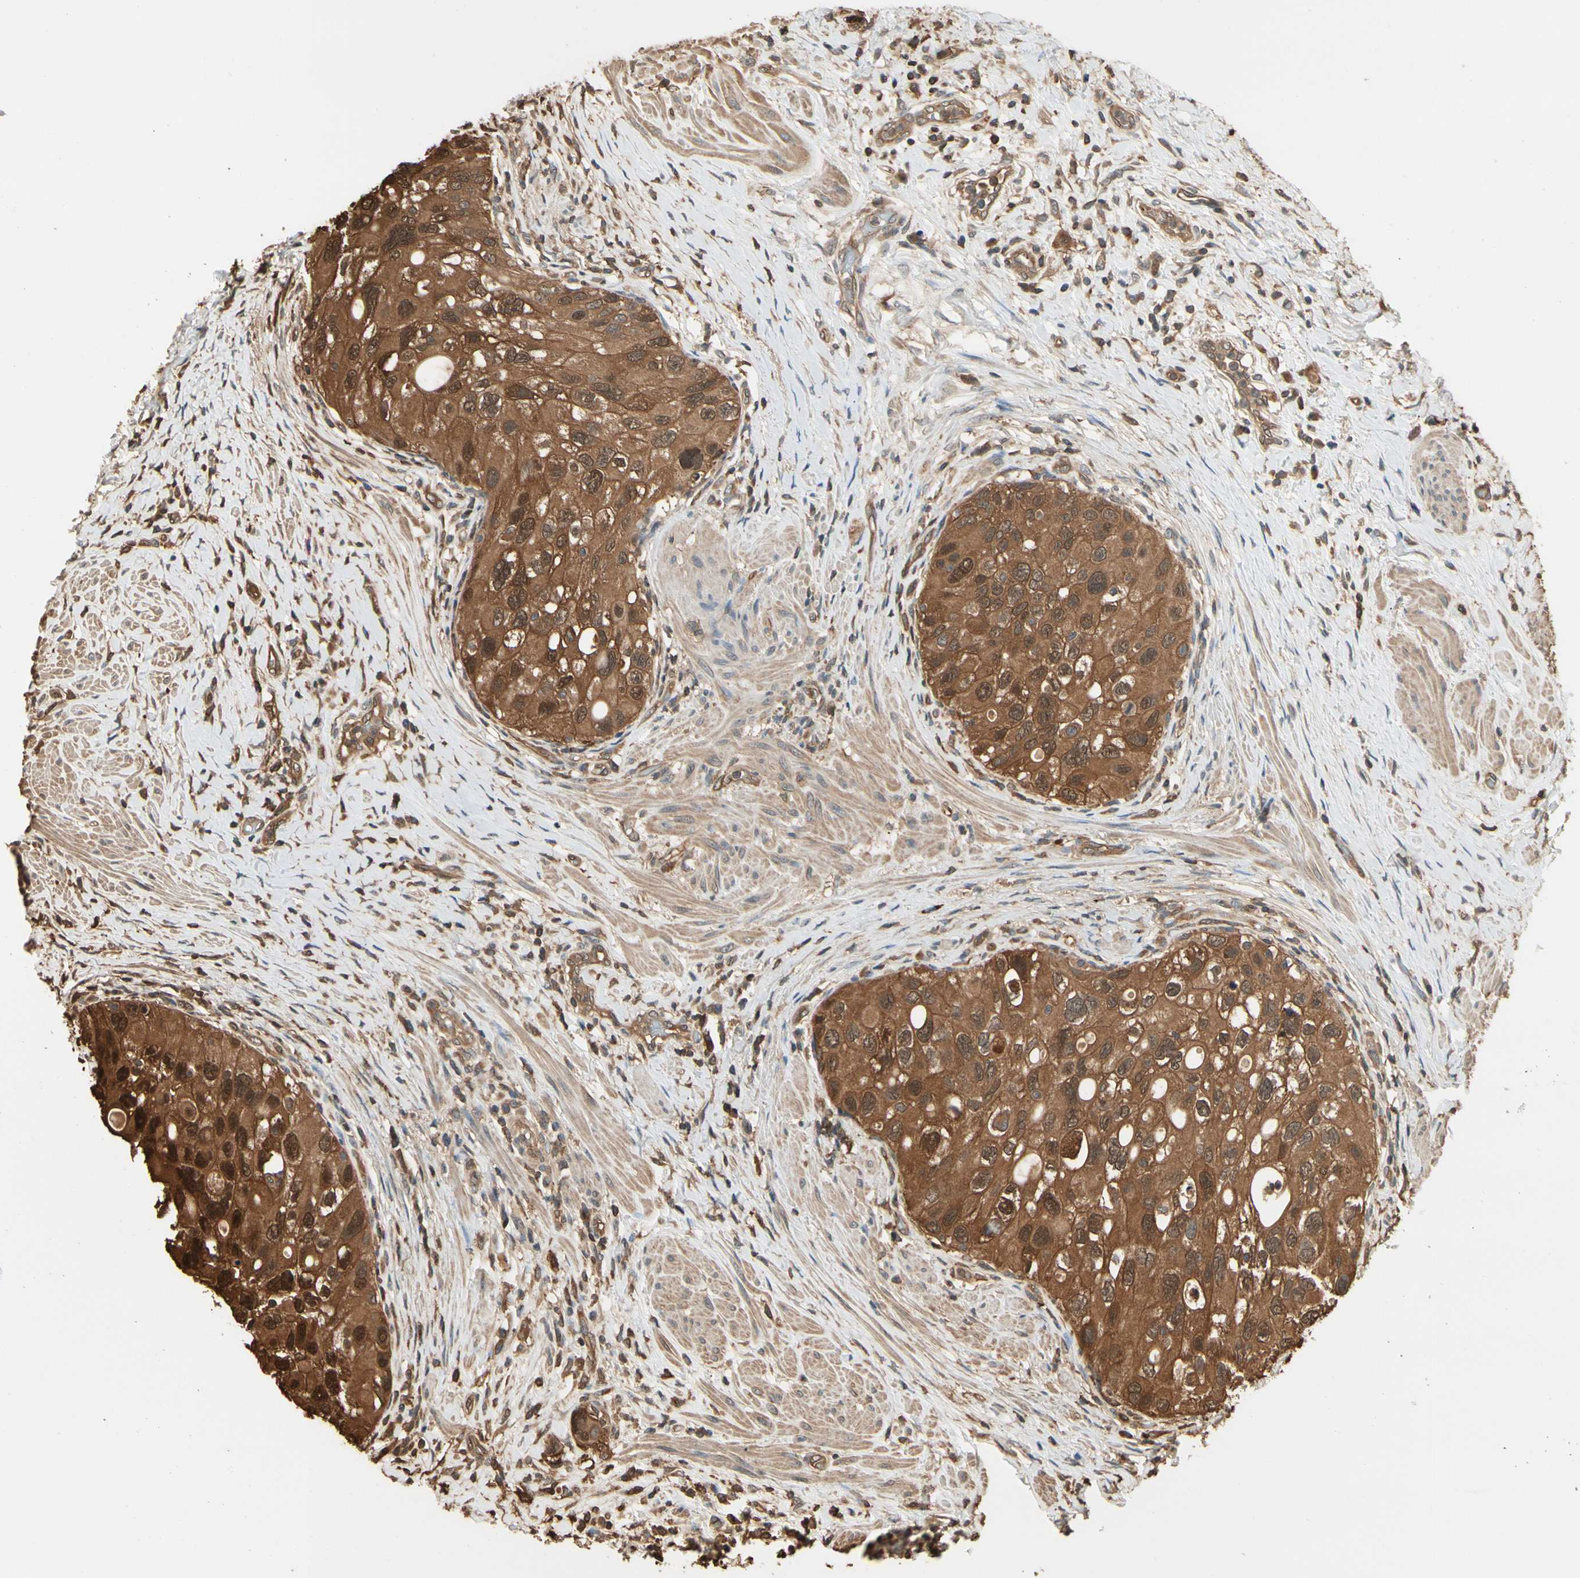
{"staining": {"intensity": "strong", "quantity": ">75%", "location": "cytoplasmic/membranous,nuclear"}, "tissue": "urothelial cancer", "cell_type": "Tumor cells", "image_type": "cancer", "snomed": [{"axis": "morphology", "description": "Urothelial carcinoma, High grade"}, {"axis": "topography", "description": "Urinary bladder"}], "caption": "A brown stain highlights strong cytoplasmic/membranous and nuclear positivity of a protein in human high-grade urothelial carcinoma tumor cells.", "gene": "YWHAE", "patient": {"sex": "female", "age": 56}}